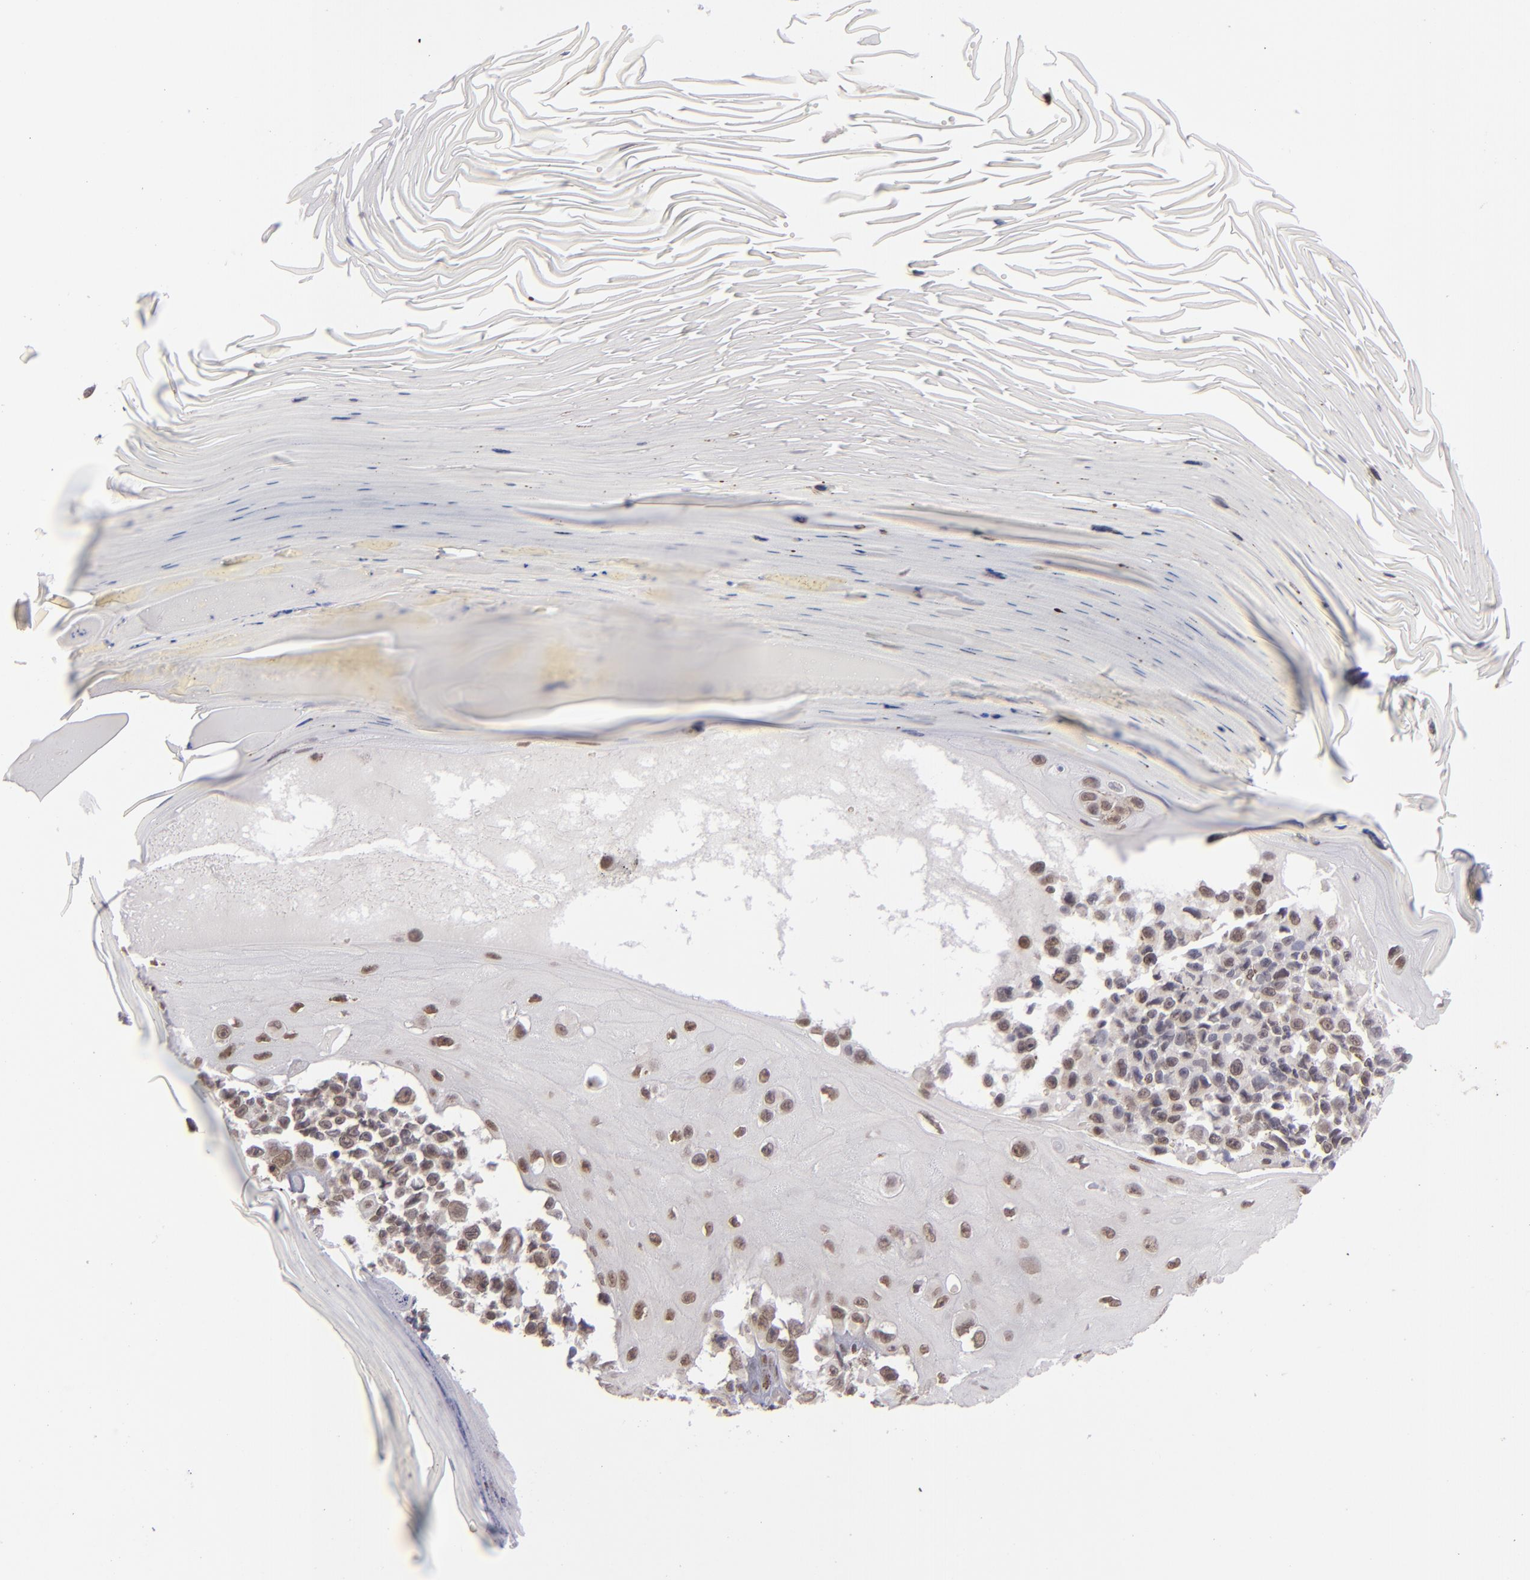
{"staining": {"intensity": "moderate", "quantity": ">75%", "location": "cytoplasmic/membranous,nuclear"}, "tissue": "melanoma", "cell_type": "Tumor cells", "image_type": "cancer", "snomed": [{"axis": "morphology", "description": "Malignant melanoma, NOS"}, {"axis": "topography", "description": "Skin"}], "caption": "A brown stain shows moderate cytoplasmic/membranous and nuclear positivity of a protein in human melanoma tumor cells.", "gene": "MLLT3", "patient": {"sex": "female", "age": 82}}